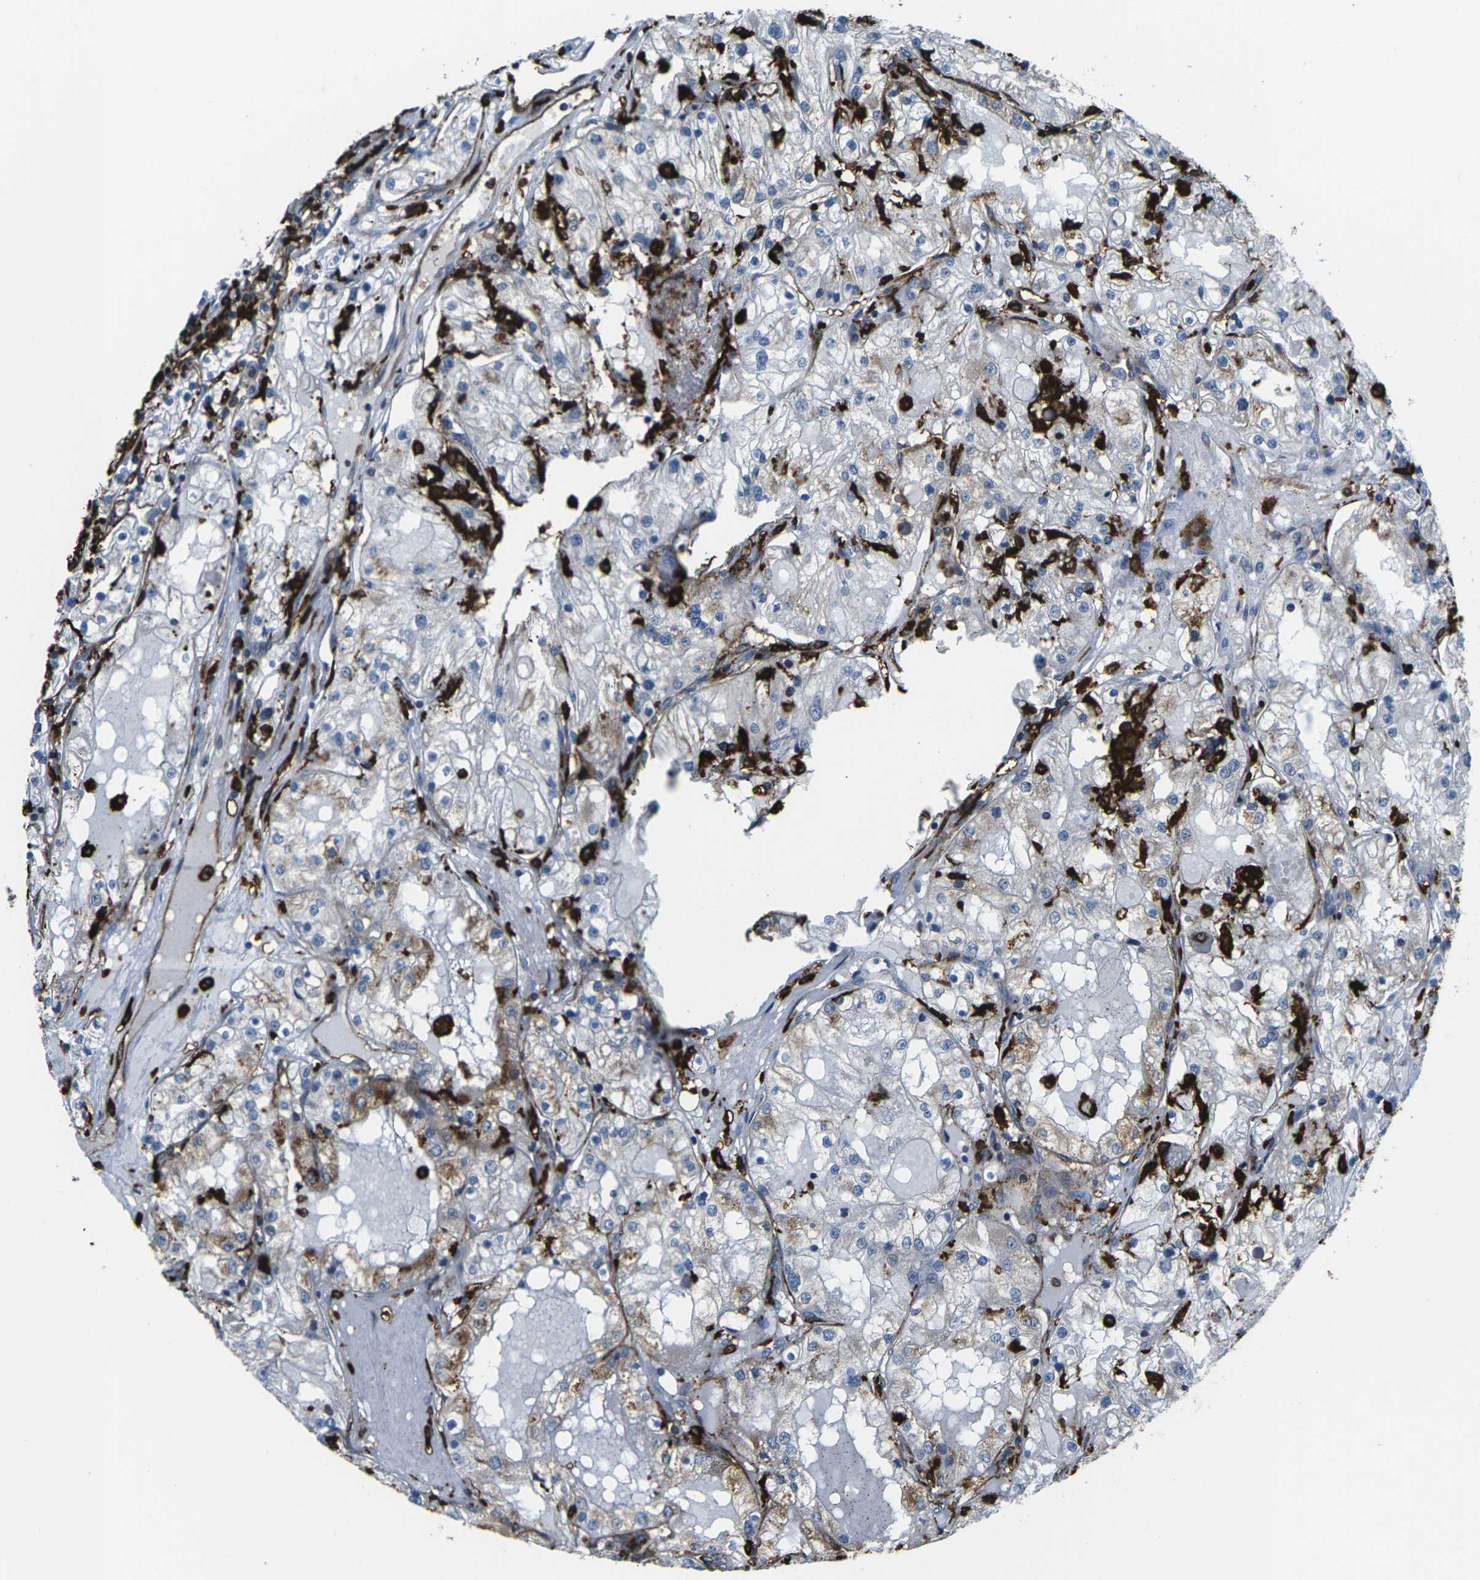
{"staining": {"intensity": "weak", "quantity": "<25%", "location": "cytoplasmic/membranous"}, "tissue": "renal cancer", "cell_type": "Tumor cells", "image_type": "cancer", "snomed": [{"axis": "morphology", "description": "Adenocarcinoma, NOS"}, {"axis": "topography", "description": "Kidney"}], "caption": "High magnification brightfield microscopy of adenocarcinoma (renal) stained with DAB (3,3'-diaminobenzidine) (brown) and counterstained with hematoxylin (blue): tumor cells show no significant staining.", "gene": "PTPN1", "patient": {"sex": "male", "age": 68}}